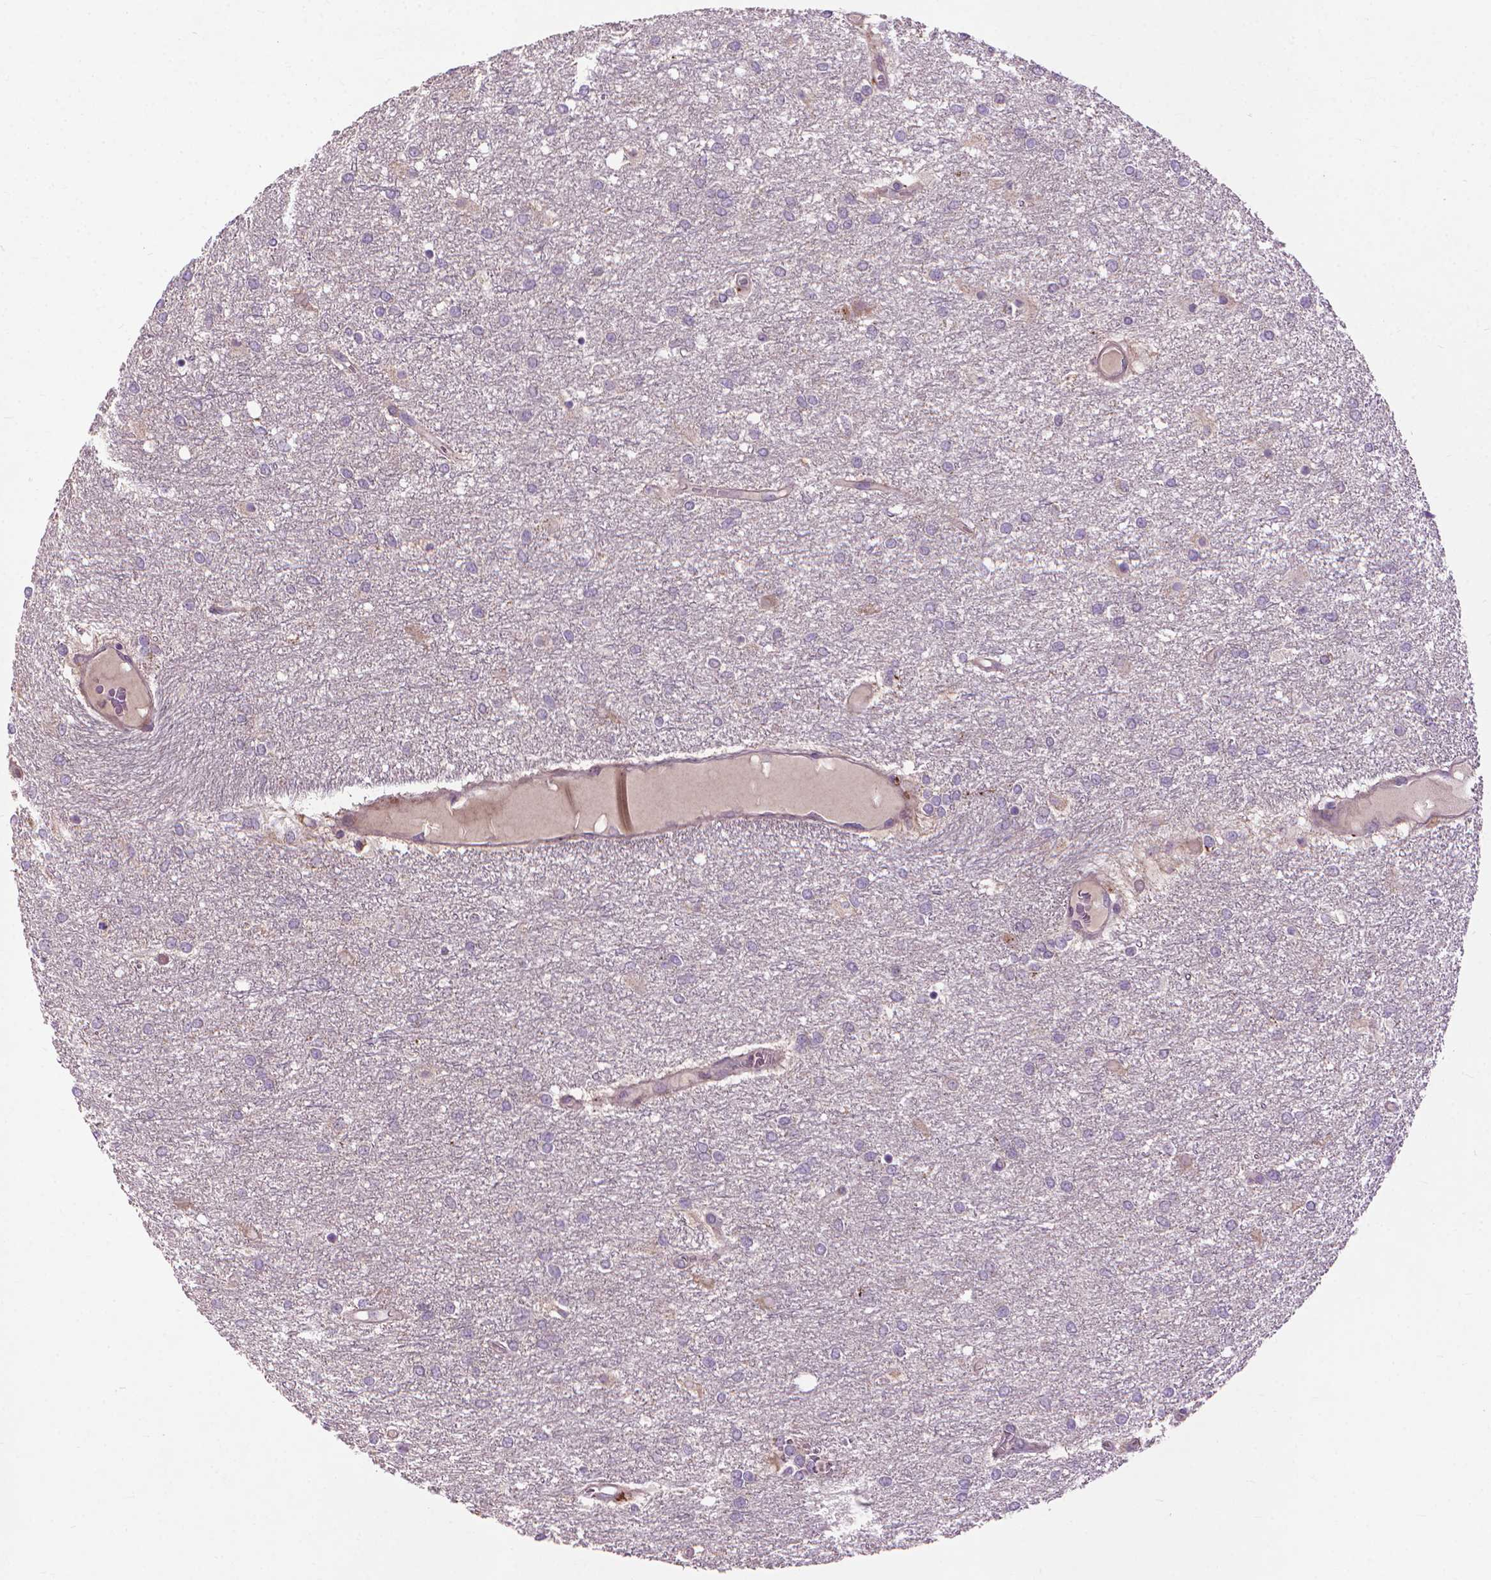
{"staining": {"intensity": "negative", "quantity": "none", "location": "none"}, "tissue": "glioma", "cell_type": "Tumor cells", "image_type": "cancer", "snomed": [{"axis": "morphology", "description": "Glioma, malignant, High grade"}, {"axis": "topography", "description": "Brain"}], "caption": "This is an IHC micrograph of human glioma. There is no positivity in tumor cells.", "gene": "MYH14", "patient": {"sex": "female", "age": 61}}